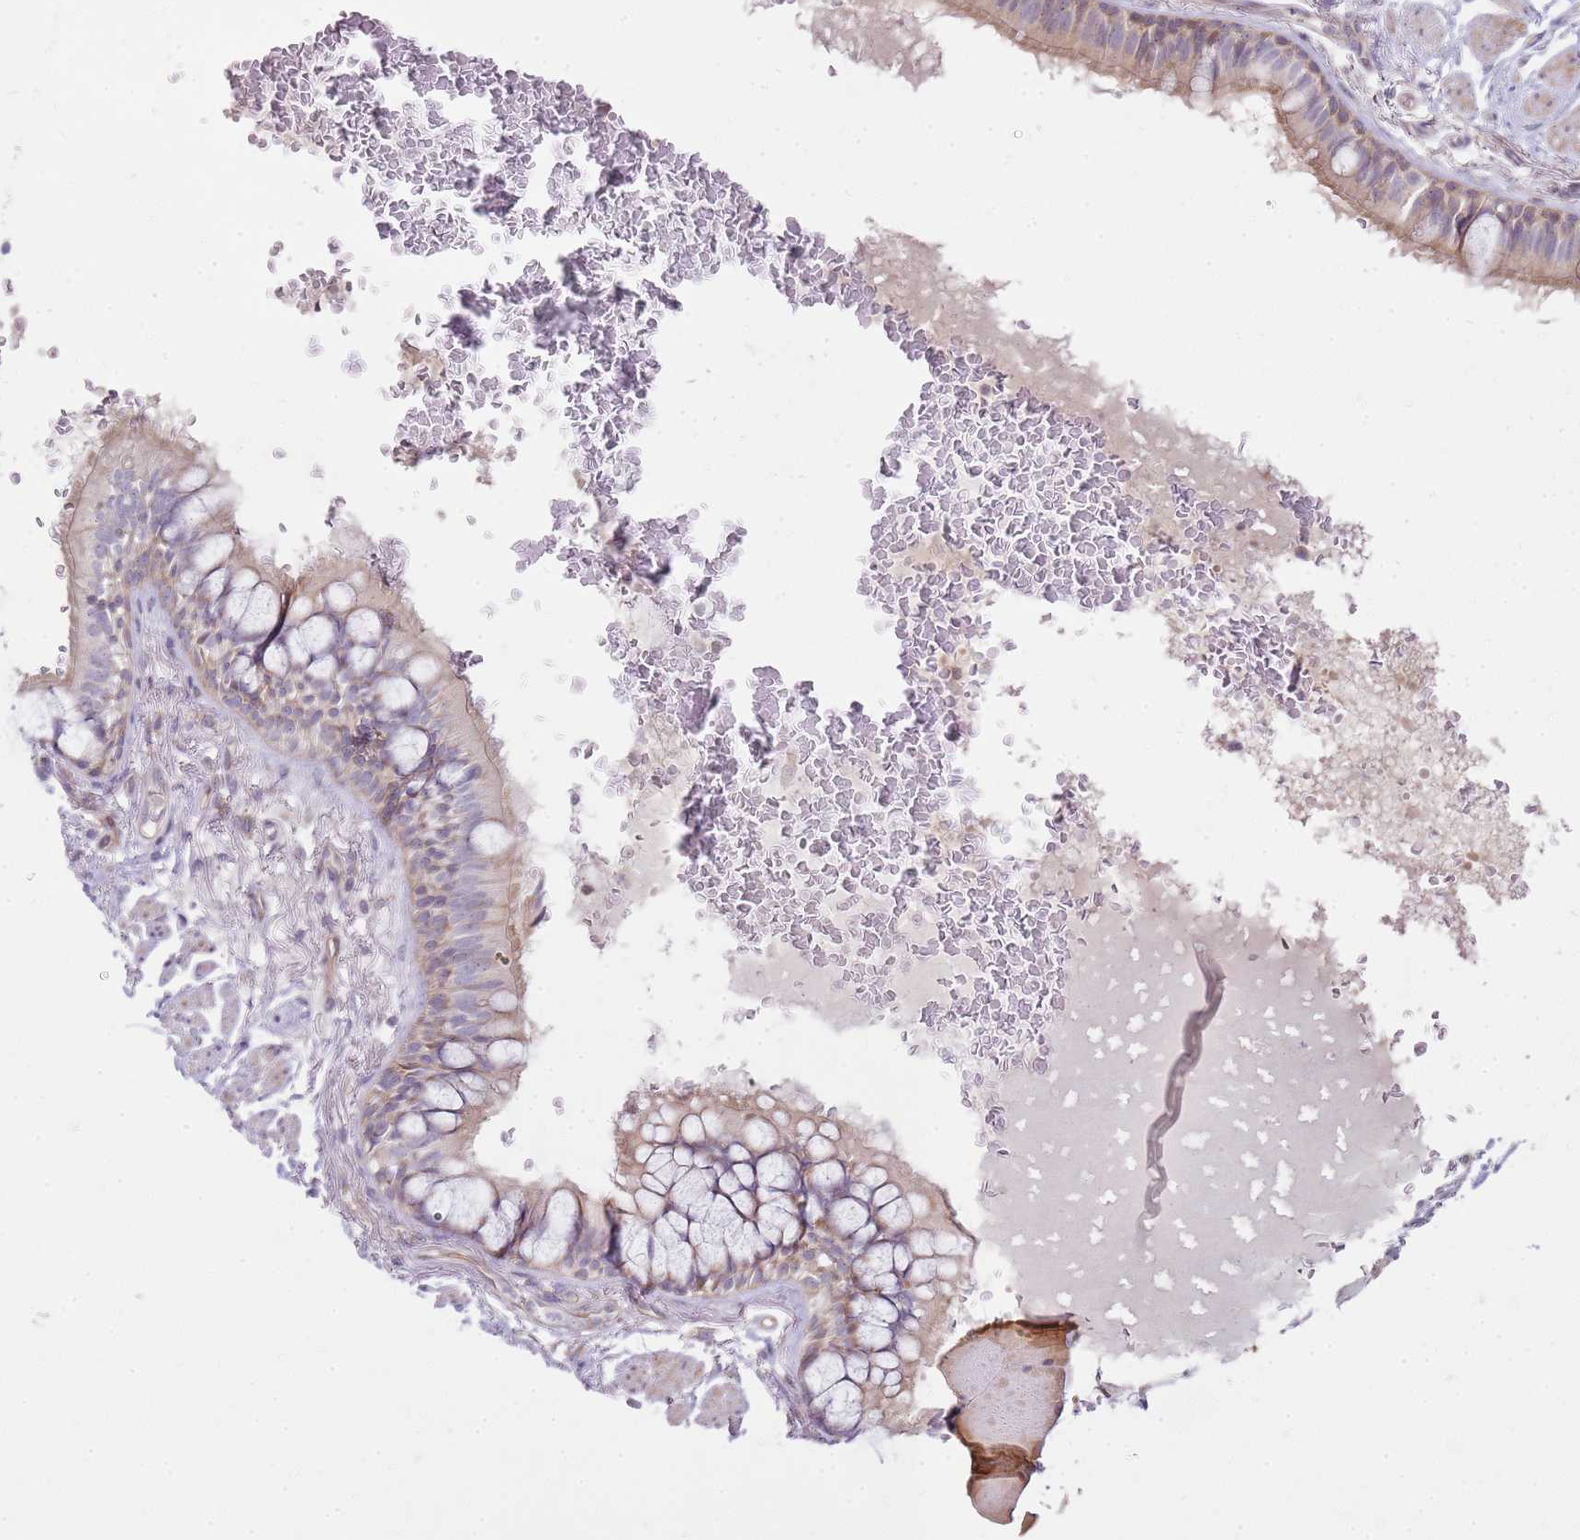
{"staining": {"intensity": "moderate", "quantity": ">75%", "location": "cytoplasmic/membranous"}, "tissue": "bronchus", "cell_type": "Respiratory epithelial cells", "image_type": "normal", "snomed": [{"axis": "morphology", "description": "Normal tissue, NOS"}, {"axis": "topography", "description": "Bronchus"}], "caption": "Immunohistochemistry staining of unremarkable bronchus, which reveals medium levels of moderate cytoplasmic/membranous positivity in about >75% of respiratory epithelial cells indicating moderate cytoplasmic/membranous protein positivity. The staining was performed using DAB (3,3'-diaminobenzidine) (brown) for protein detection and nuclei were counterstained in hematoxylin (blue).", "gene": "GRAP", "patient": {"sex": "male", "age": 70}}